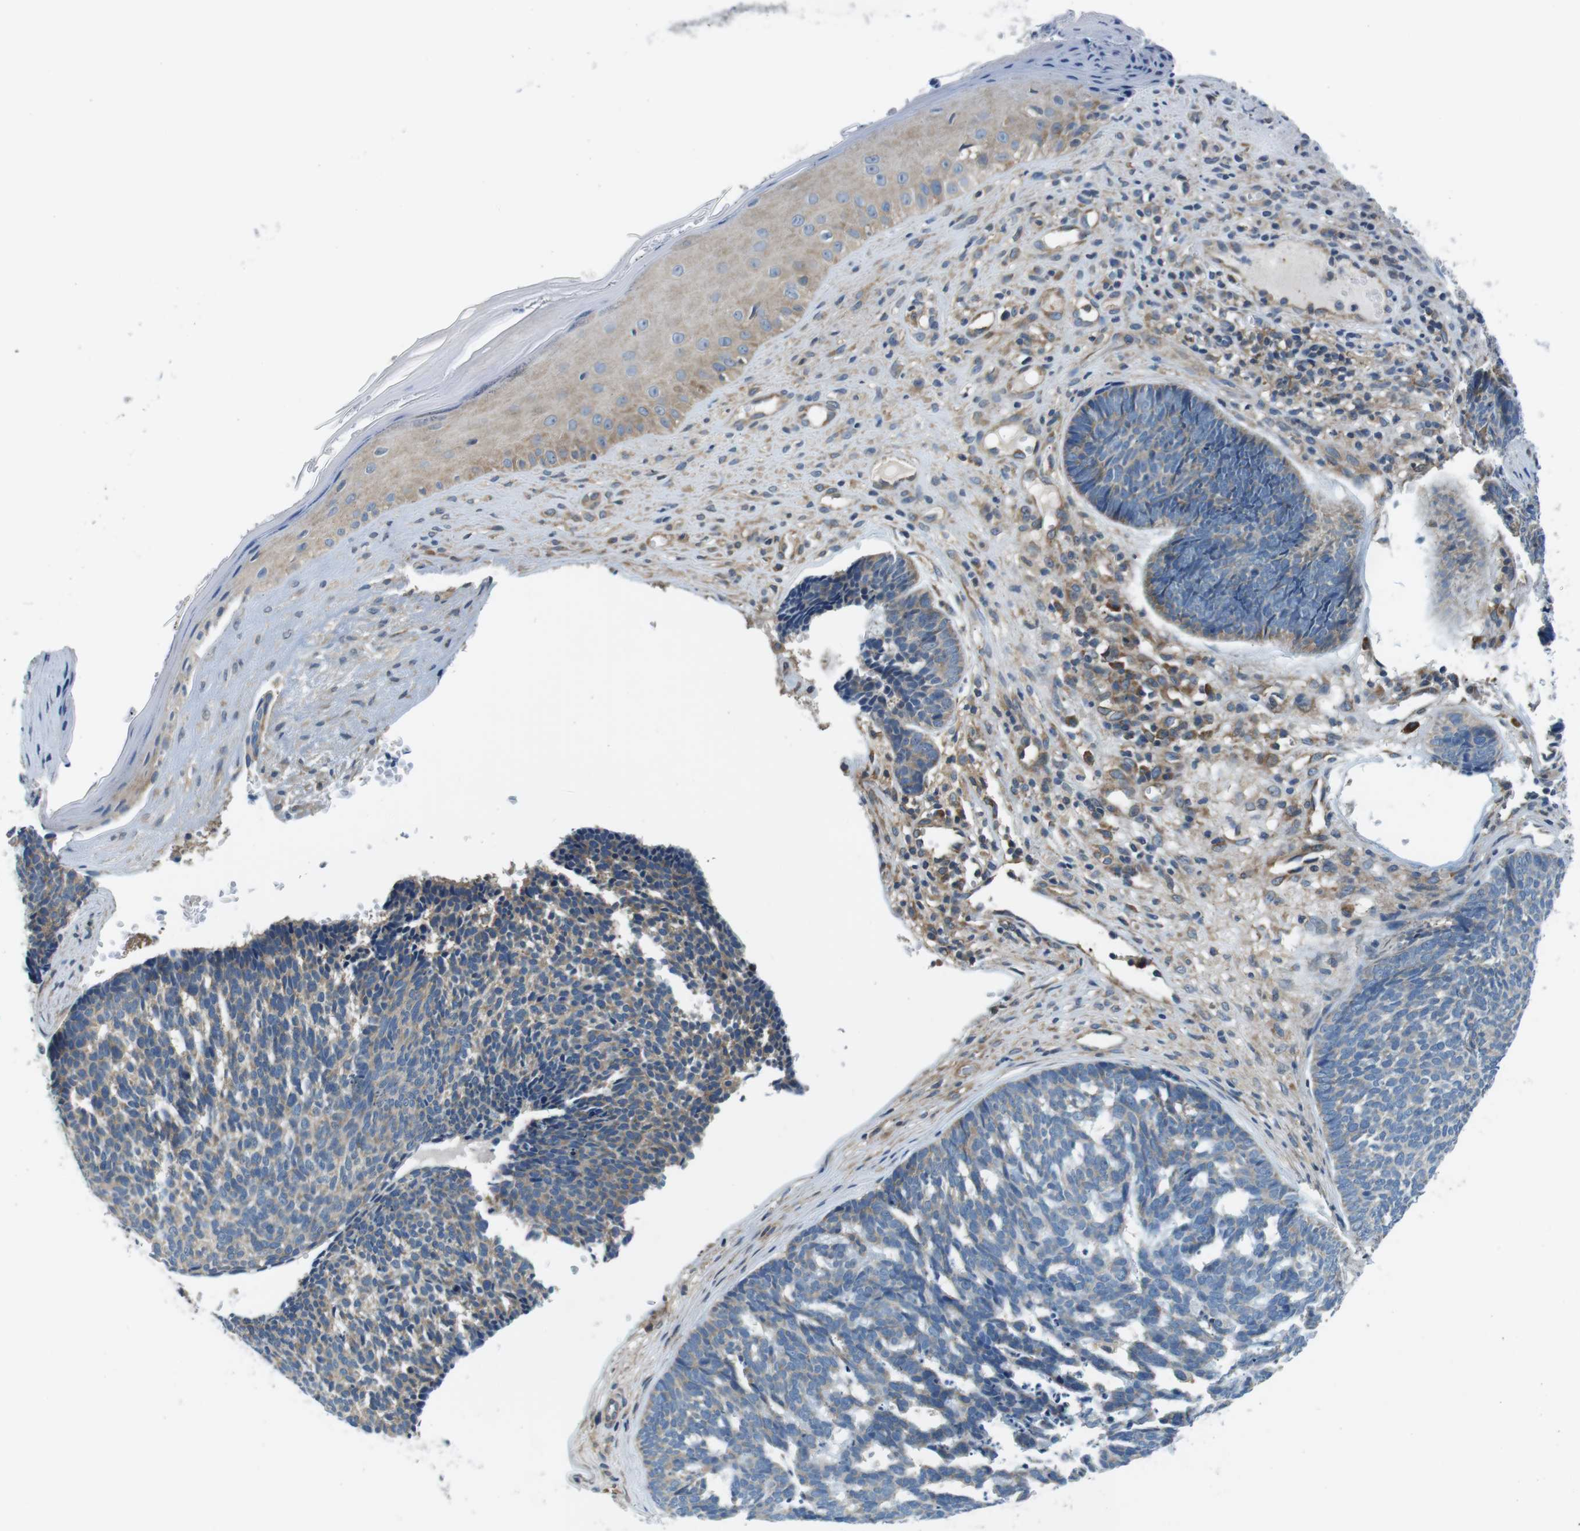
{"staining": {"intensity": "moderate", "quantity": "<25%", "location": "cytoplasmic/membranous"}, "tissue": "skin cancer", "cell_type": "Tumor cells", "image_type": "cancer", "snomed": [{"axis": "morphology", "description": "Basal cell carcinoma"}, {"axis": "topography", "description": "Skin"}], "caption": "Basal cell carcinoma (skin) stained with IHC shows moderate cytoplasmic/membranous positivity in about <25% of tumor cells.", "gene": "EIF2B5", "patient": {"sex": "male", "age": 84}}